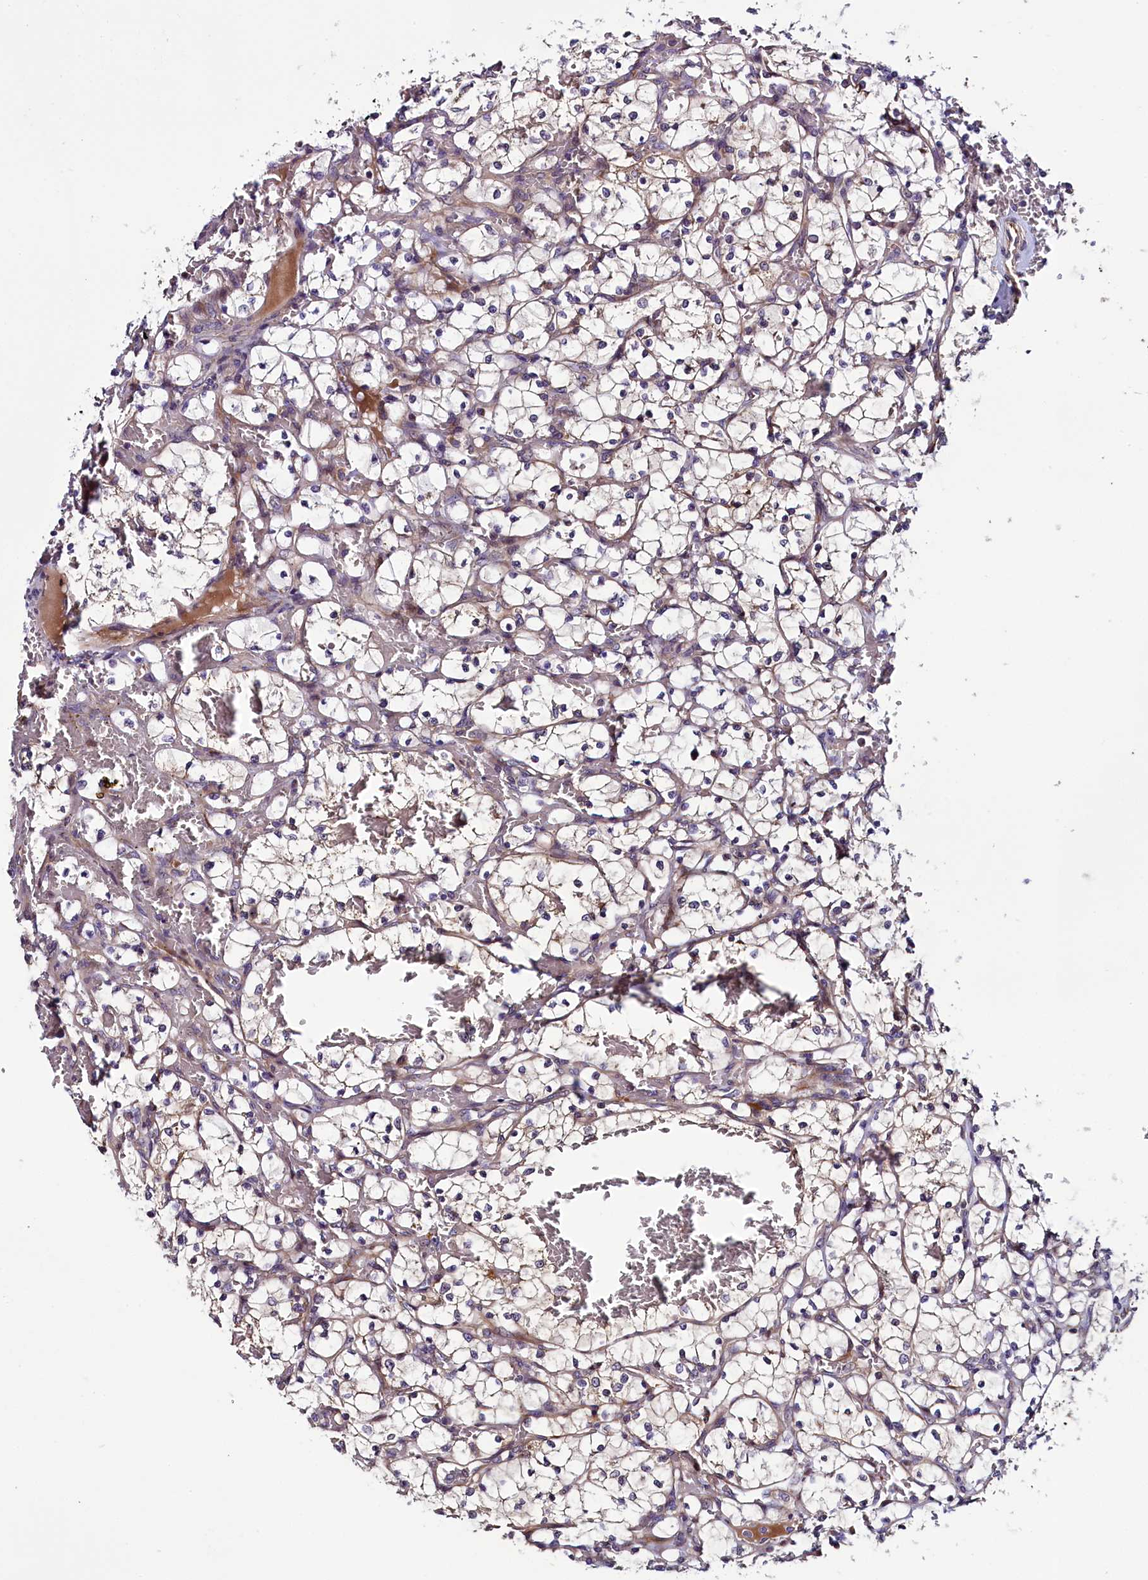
{"staining": {"intensity": "negative", "quantity": "none", "location": "none"}, "tissue": "renal cancer", "cell_type": "Tumor cells", "image_type": "cancer", "snomed": [{"axis": "morphology", "description": "Adenocarcinoma, NOS"}, {"axis": "topography", "description": "Kidney"}], "caption": "Micrograph shows no significant protein positivity in tumor cells of renal cancer.", "gene": "RPUSD2", "patient": {"sex": "female", "age": 69}}